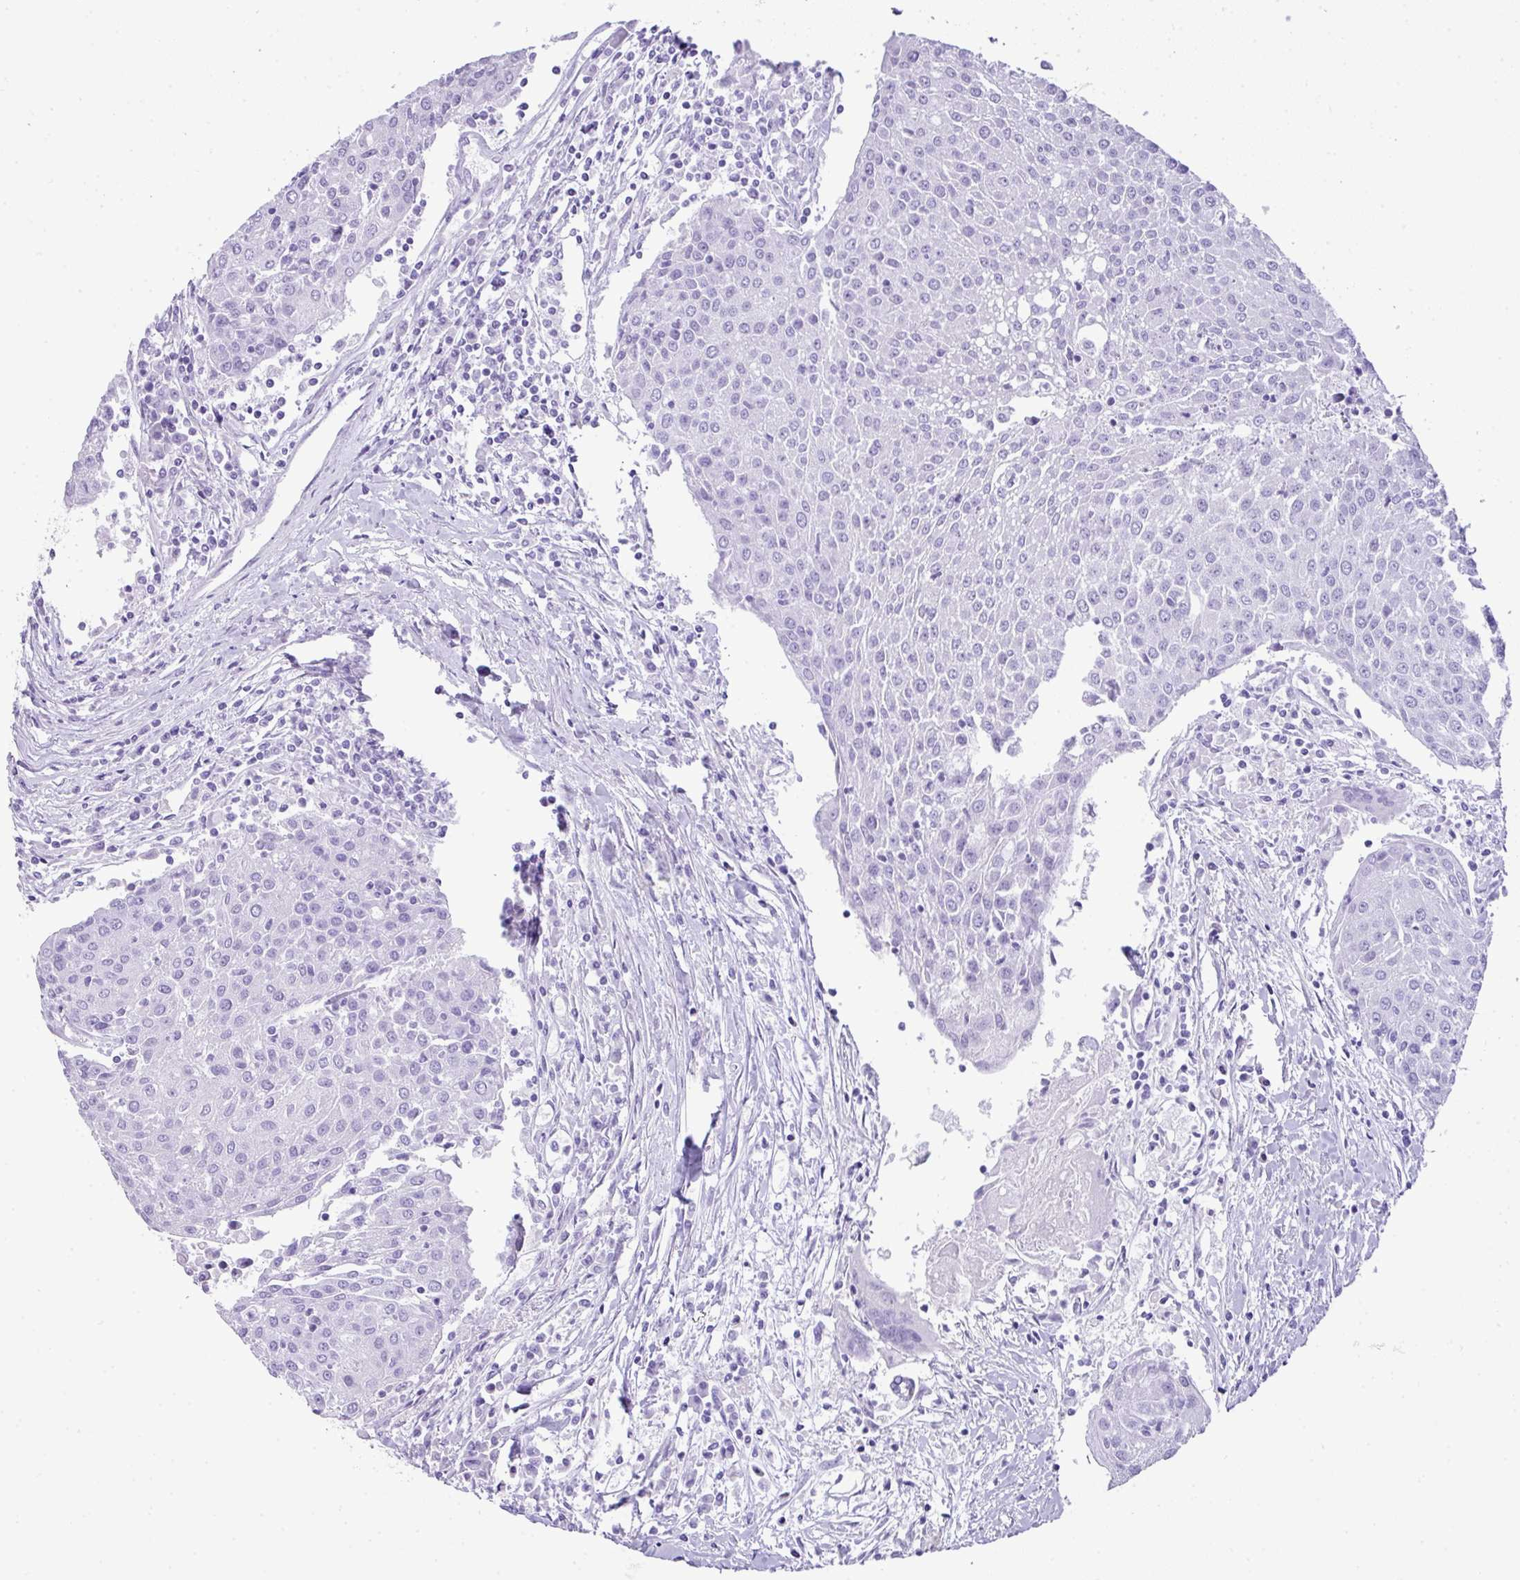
{"staining": {"intensity": "negative", "quantity": "none", "location": "none"}, "tissue": "urothelial cancer", "cell_type": "Tumor cells", "image_type": "cancer", "snomed": [{"axis": "morphology", "description": "Urothelial carcinoma, High grade"}, {"axis": "topography", "description": "Urinary bladder"}], "caption": "IHC histopathology image of urothelial carcinoma (high-grade) stained for a protein (brown), which displays no positivity in tumor cells. (DAB IHC visualized using brightfield microscopy, high magnification).", "gene": "TNP1", "patient": {"sex": "female", "age": 85}}